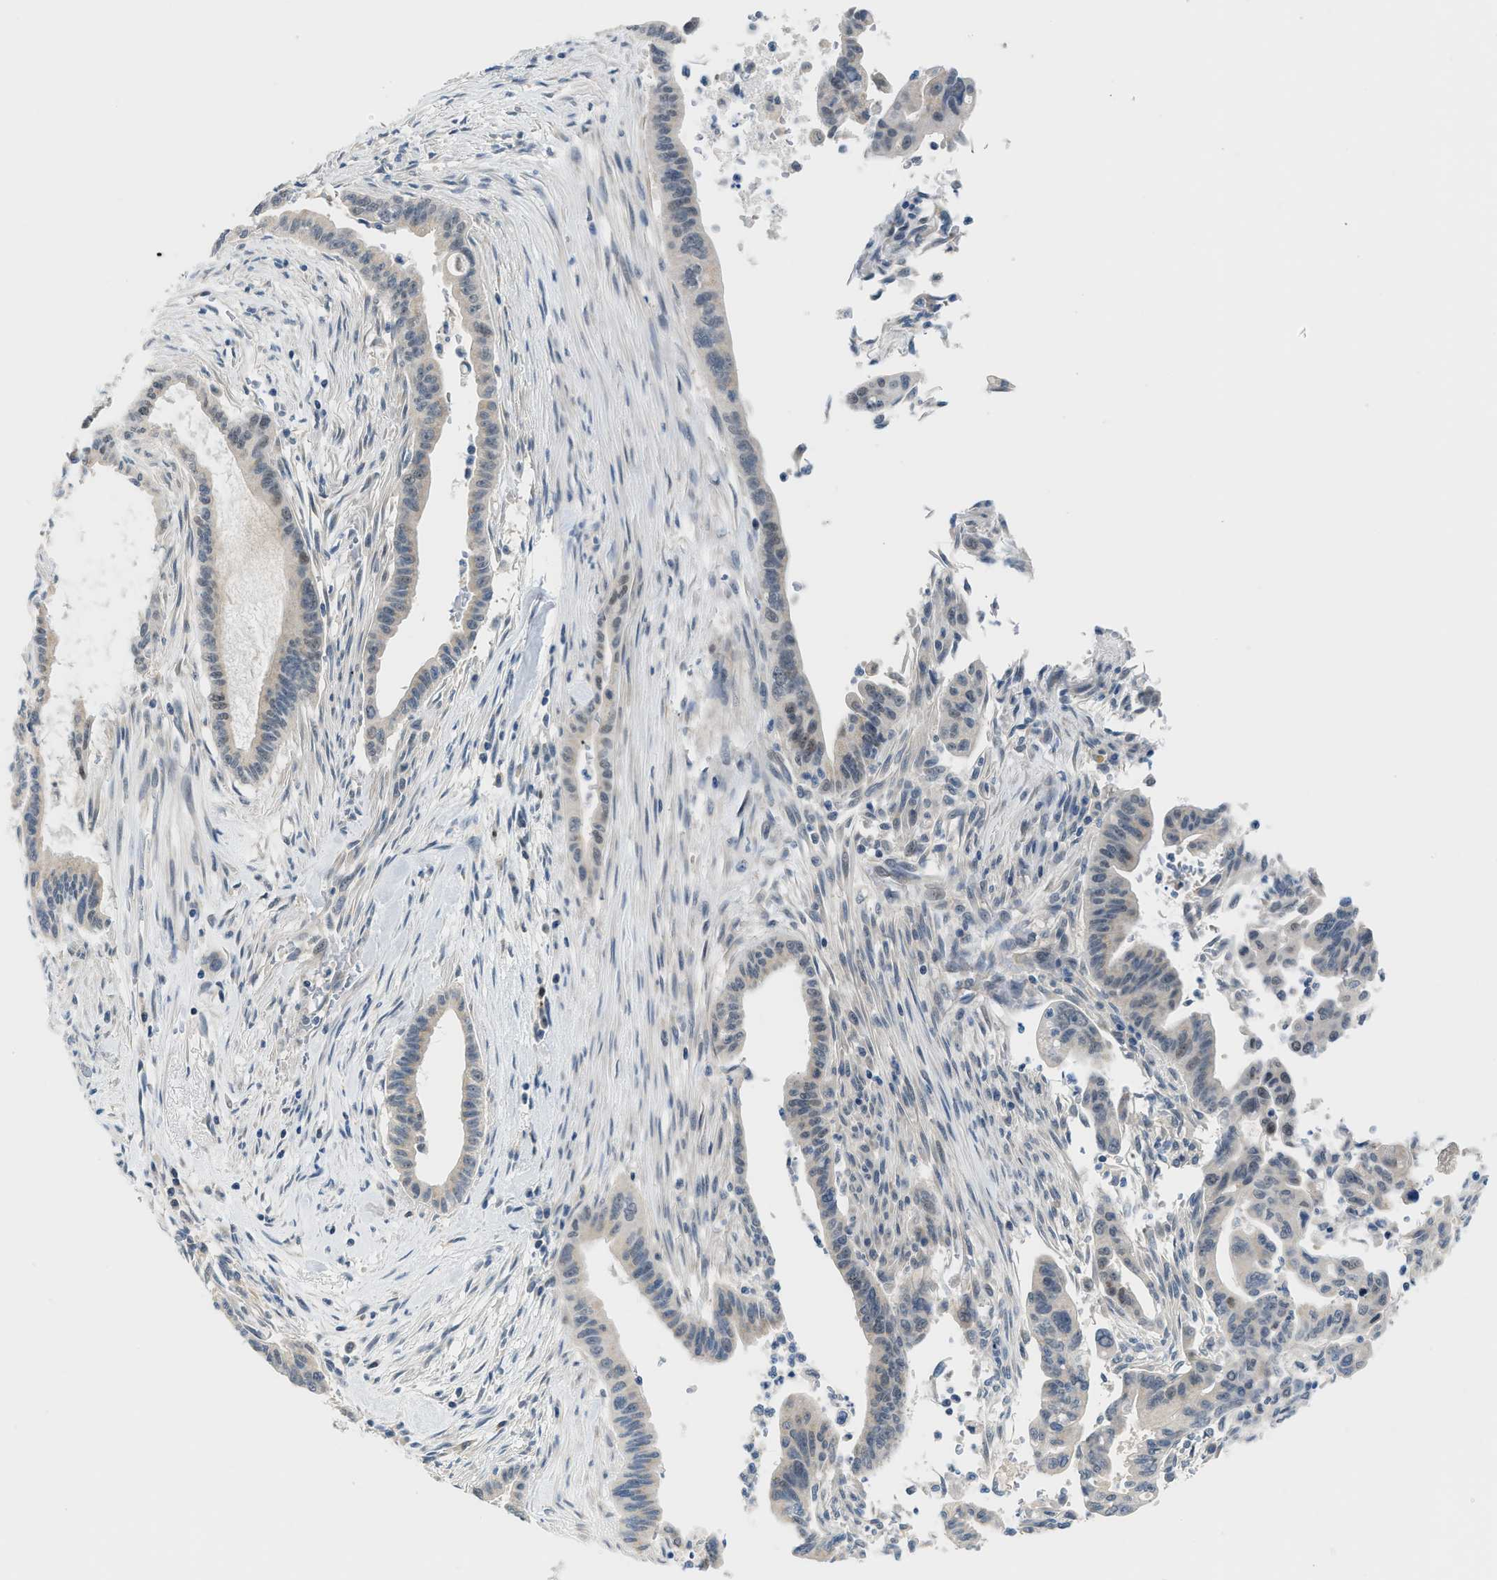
{"staining": {"intensity": "weak", "quantity": "<25%", "location": "cytoplasmic/membranous"}, "tissue": "pancreatic cancer", "cell_type": "Tumor cells", "image_type": "cancer", "snomed": [{"axis": "morphology", "description": "Adenocarcinoma, NOS"}, {"axis": "topography", "description": "Pancreas"}], "caption": "Immunohistochemistry (IHC) histopathology image of neoplastic tissue: human pancreatic cancer (adenocarcinoma) stained with DAB (3,3'-diaminobenzidine) reveals no significant protein expression in tumor cells. The staining is performed using DAB brown chromogen with nuclei counter-stained in using hematoxylin.", "gene": "PSAT1", "patient": {"sex": "male", "age": 70}}